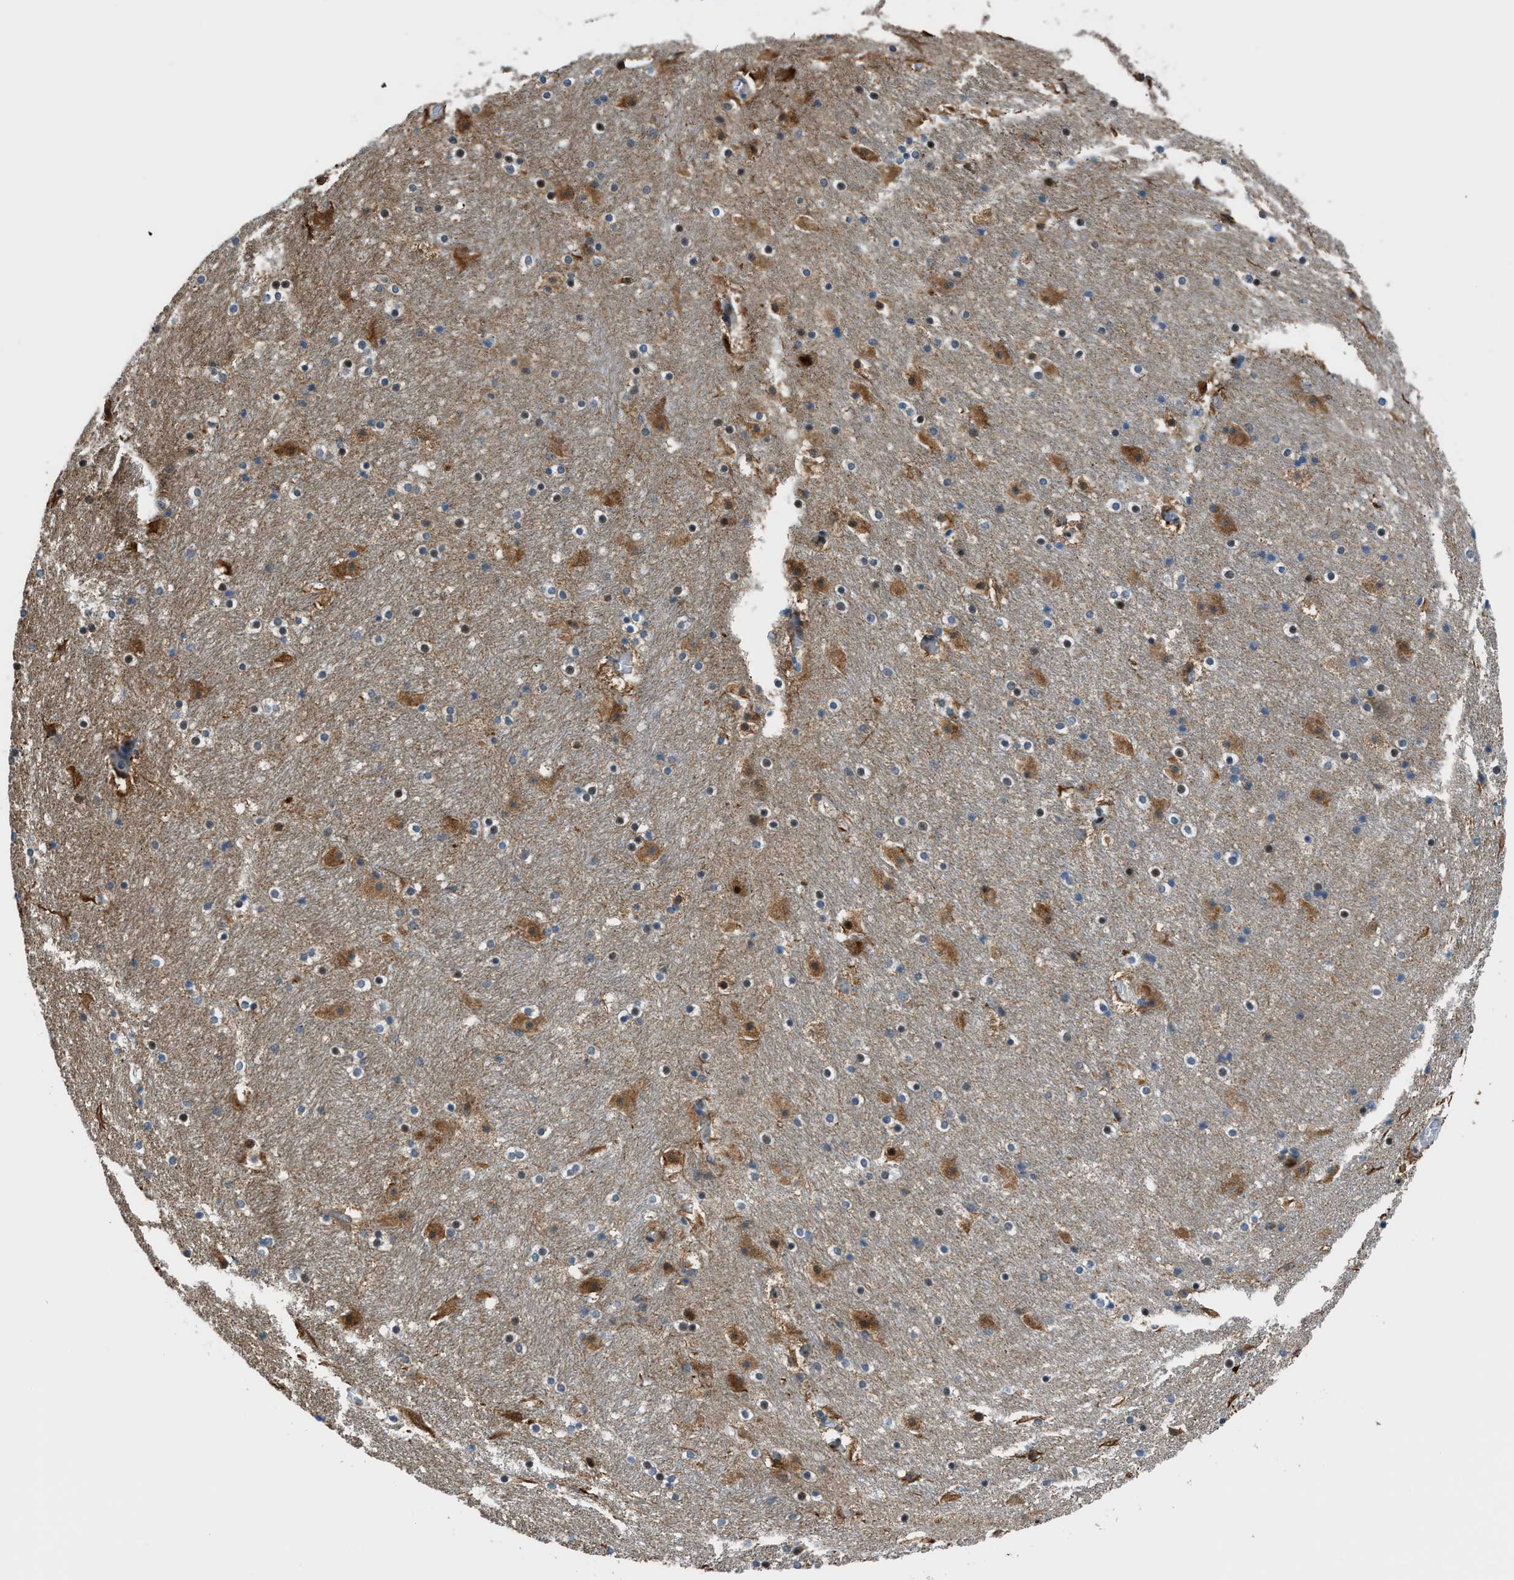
{"staining": {"intensity": "strong", "quantity": "<25%", "location": "cytoplasmic/membranous,nuclear"}, "tissue": "hippocampus", "cell_type": "Glial cells", "image_type": "normal", "snomed": [{"axis": "morphology", "description": "Normal tissue, NOS"}, {"axis": "topography", "description": "Hippocampus"}], "caption": "Immunohistochemistry image of unremarkable hippocampus stained for a protein (brown), which exhibits medium levels of strong cytoplasmic/membranous,nuclear staining in approximately <25% of glial cells.", "gene": "YWHAE", "patient": {"sex": "male", "age": 45}}